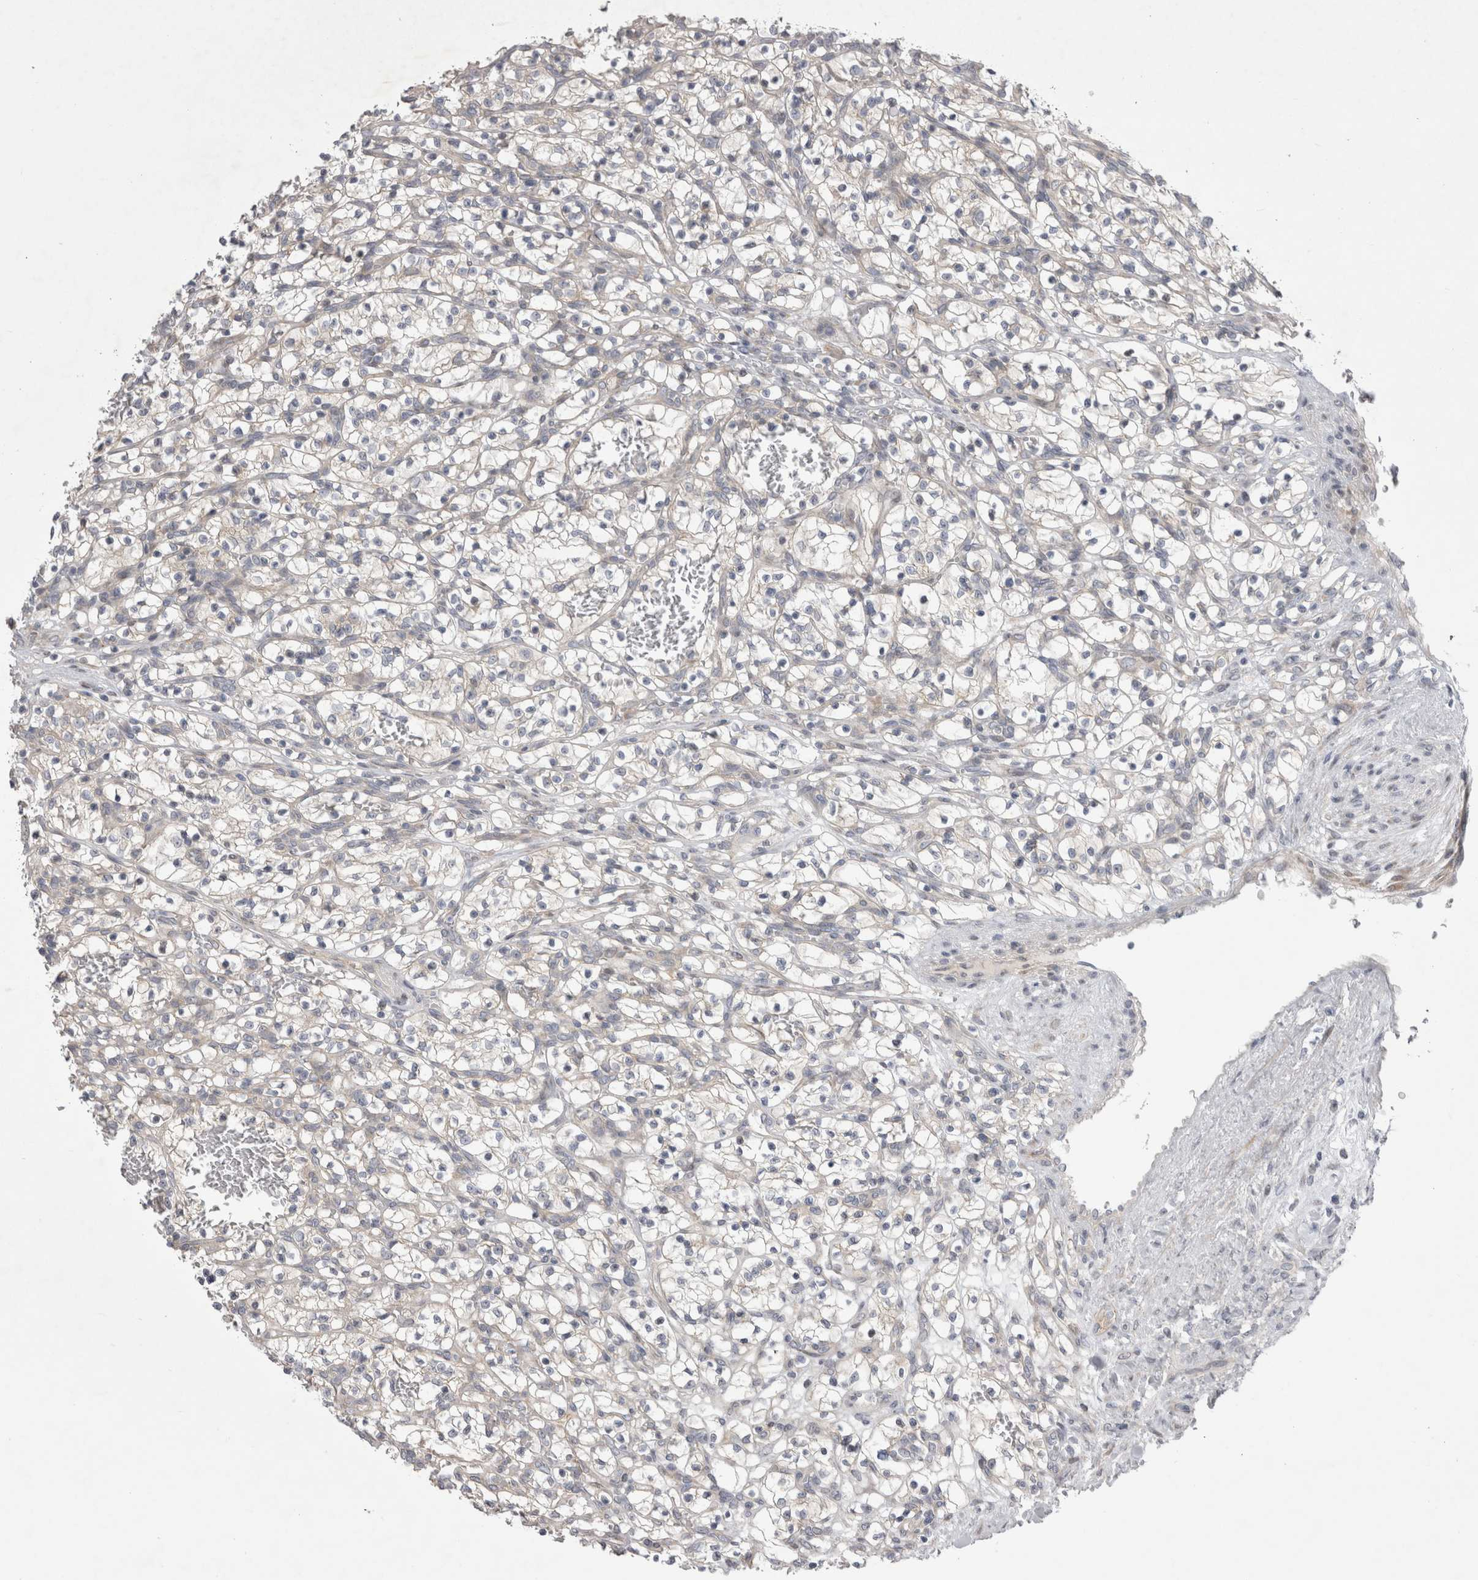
{"staining": {"intensity": "negative", "quantity": "none", "location": "none"}, "tissue": "renal cancer", "cell_type": "Tumor cells", "image_type": "cancer", "snomed": [{"axis": "morphology", "description": "Adenocarcinoma, NOS"}, {"axis": "topography", "description": "Kidney"}], "caption": "Tumor cells are negative for protein expression in human adenocarcinoma (renal).", "gene": "NENF", "patient": {"sex": "female", "age": 57}}